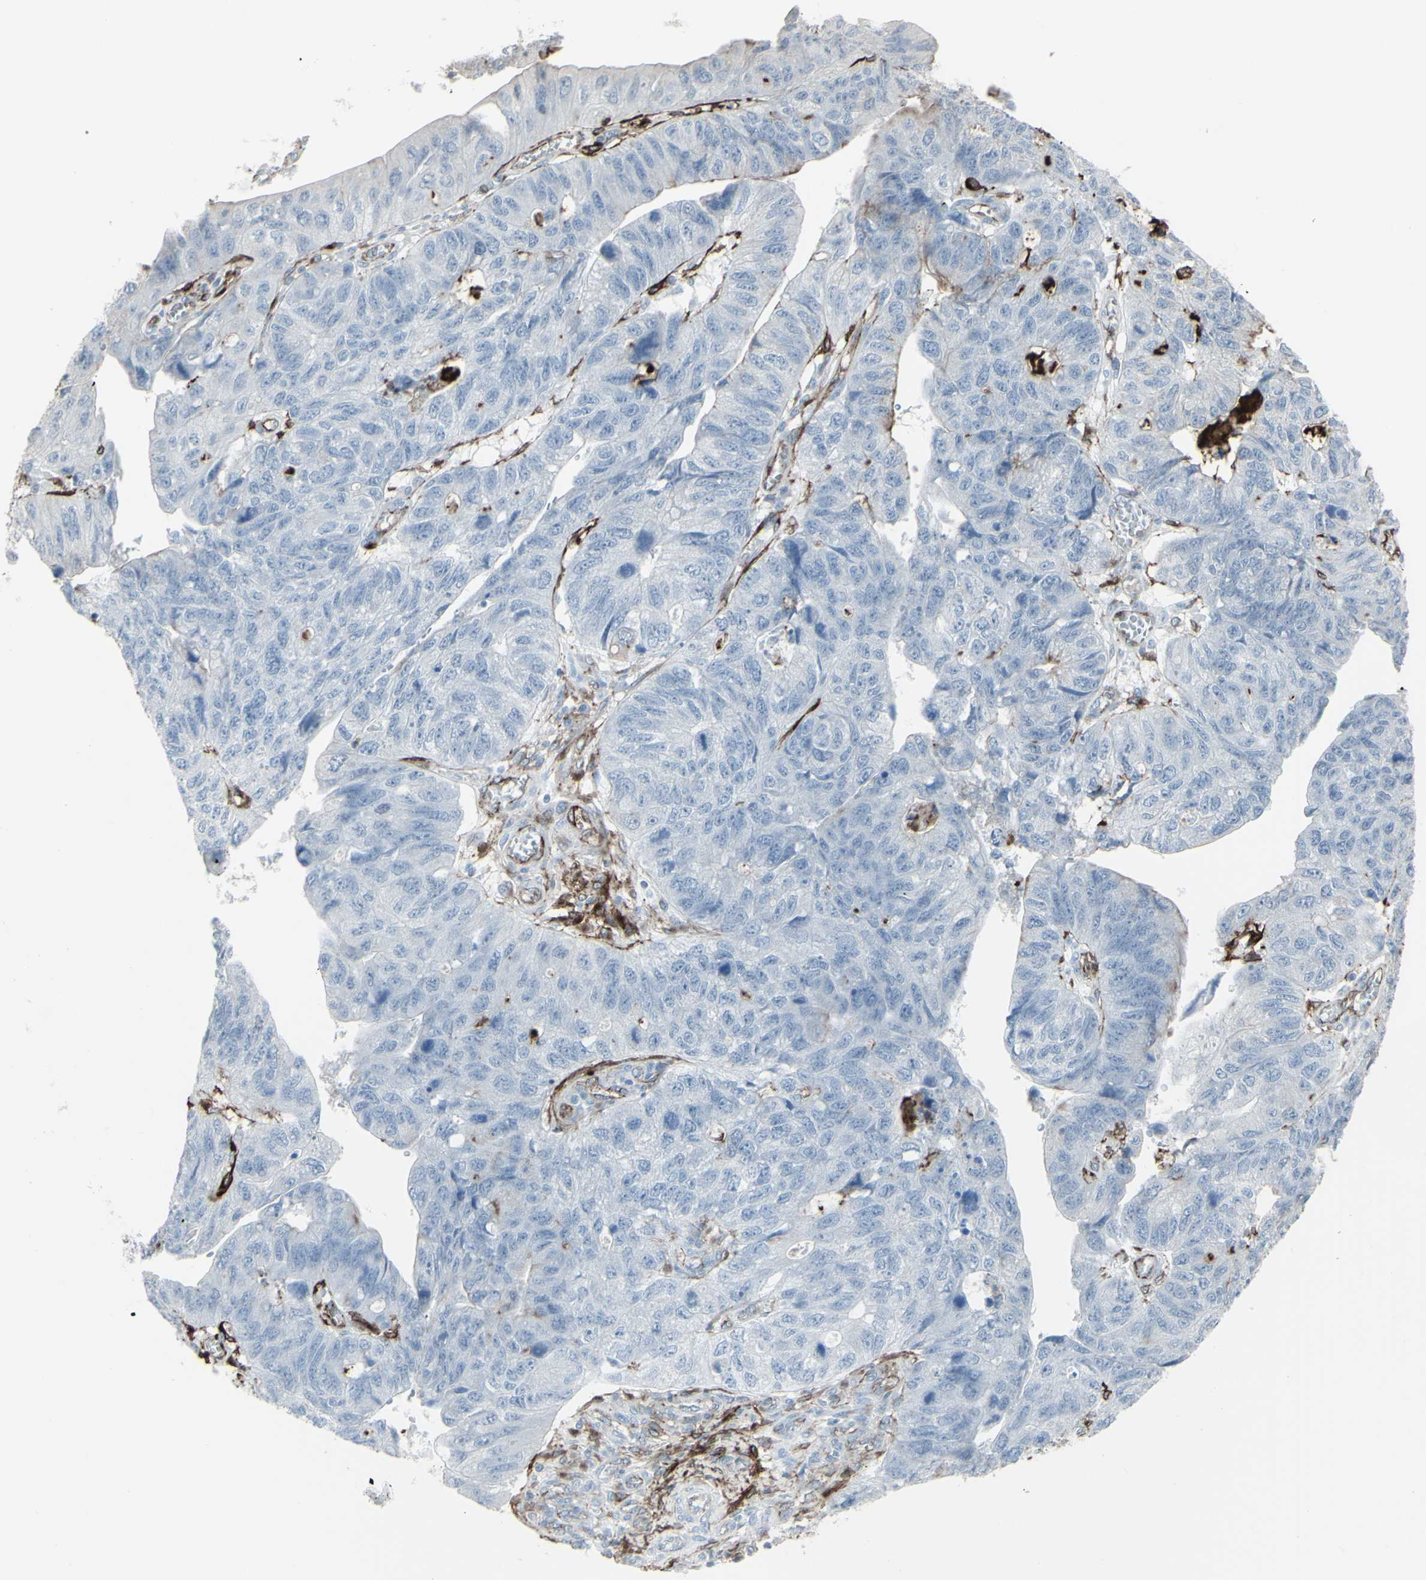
{"staining": {"intensity": "negative", "quantity": "none", "location": "none"}, "tissue": "stomach cancer", "cell_type": "Tumor cells", "image_type": "cancer", "snomed": [{"axis": "morphology", "description": "Adenocarcinoma, NOS"}, {"axis": "topography", "description": "Stomach"}], "caption": "A high-resolution photomicrograph shows immunohistochemistry (IHC) staining of stomach cancer (adenocarcinoma), which demonstrates no significant staining in tumor cells.", "gene": "GJA1", "patient": {"sex": "male", "age": 59}}